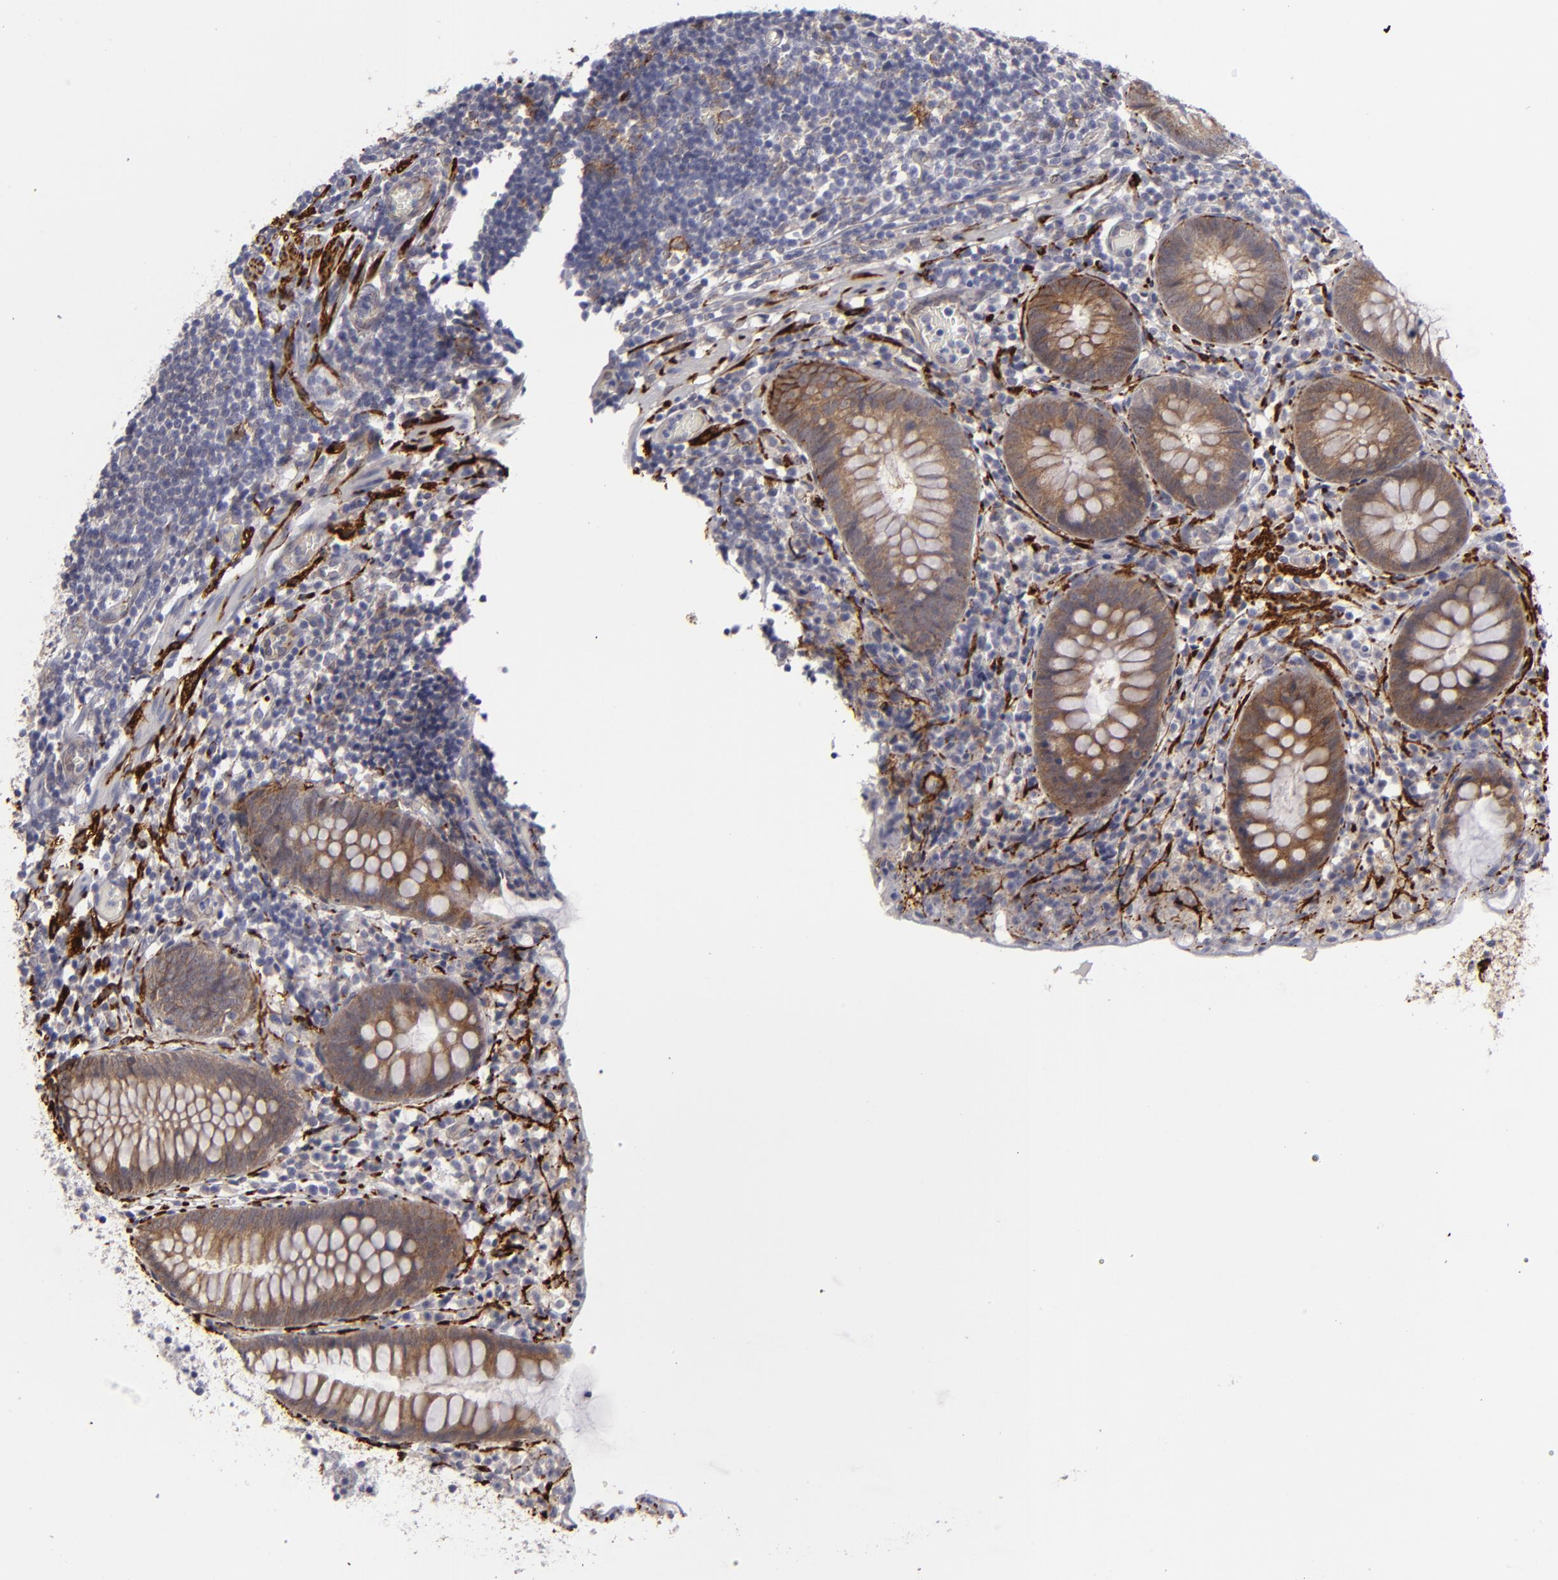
{"staining": {"intensity": "negative", "quantity": "none", "location": "none"}, "tissue": "appendix", "cell_type": "Glandular cells", "image_type": "normal", "snomed": [{"axis": "morphology", "description": "Normal tissue, NOS"}, {"axis": "topography", "description": "Appendix"}], "caption": "Immunohistochemistry micrograph of unremarkable human appendix stained for a protein (brown), which reveals no positivity in glandular cells. (Brightfield microscopy of DAB (3,3'-diaminobenzidine) immunohistochemistry at high magnification).", "gene": "ALCAM", "patient": {"sex": "male", "age": 38}}